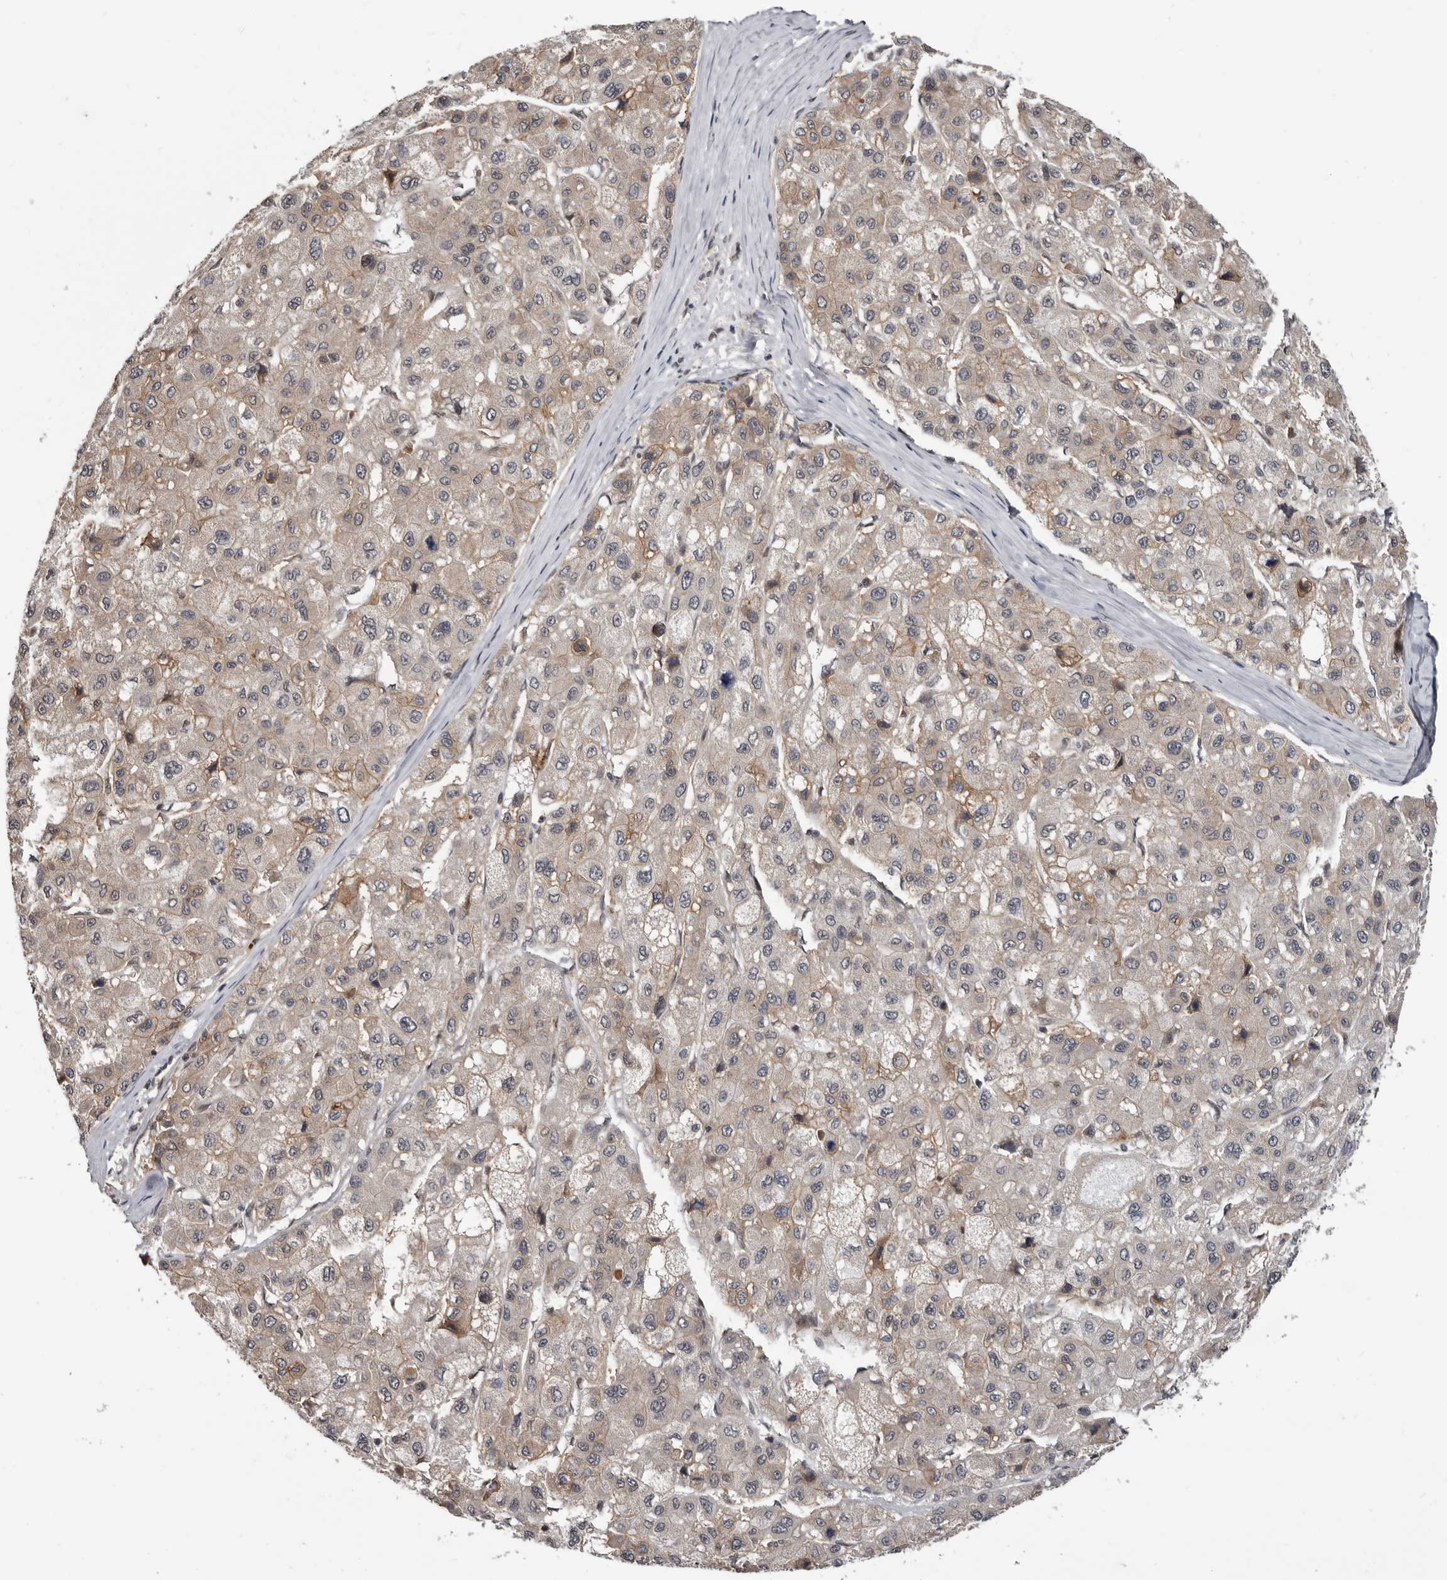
{"staining": {"intensity": "weak", "quantity": ">75%", "location": "cytoplasmic/membranous"}, "tissue": "liver cancer", "cell_type": "Tumor cells", "image_type": "cancer", "snomed": [{"axis": "morphology", "description": "Carcinoma, Hepatocellular, NOS"}, {"axis": "topography", "description": "Liver"}], "caption": "A histopathology image of human liver cancer (hepatocellular carcinoma) stained for a protein exhibits weak cytoplasmic/membranous brown staining in tumor cells. (brown staining indicates protein expression, while blue staining denotes nuclei).", "gene": "MOGAT2", "patient": {"sex": "male", "age": 80}}